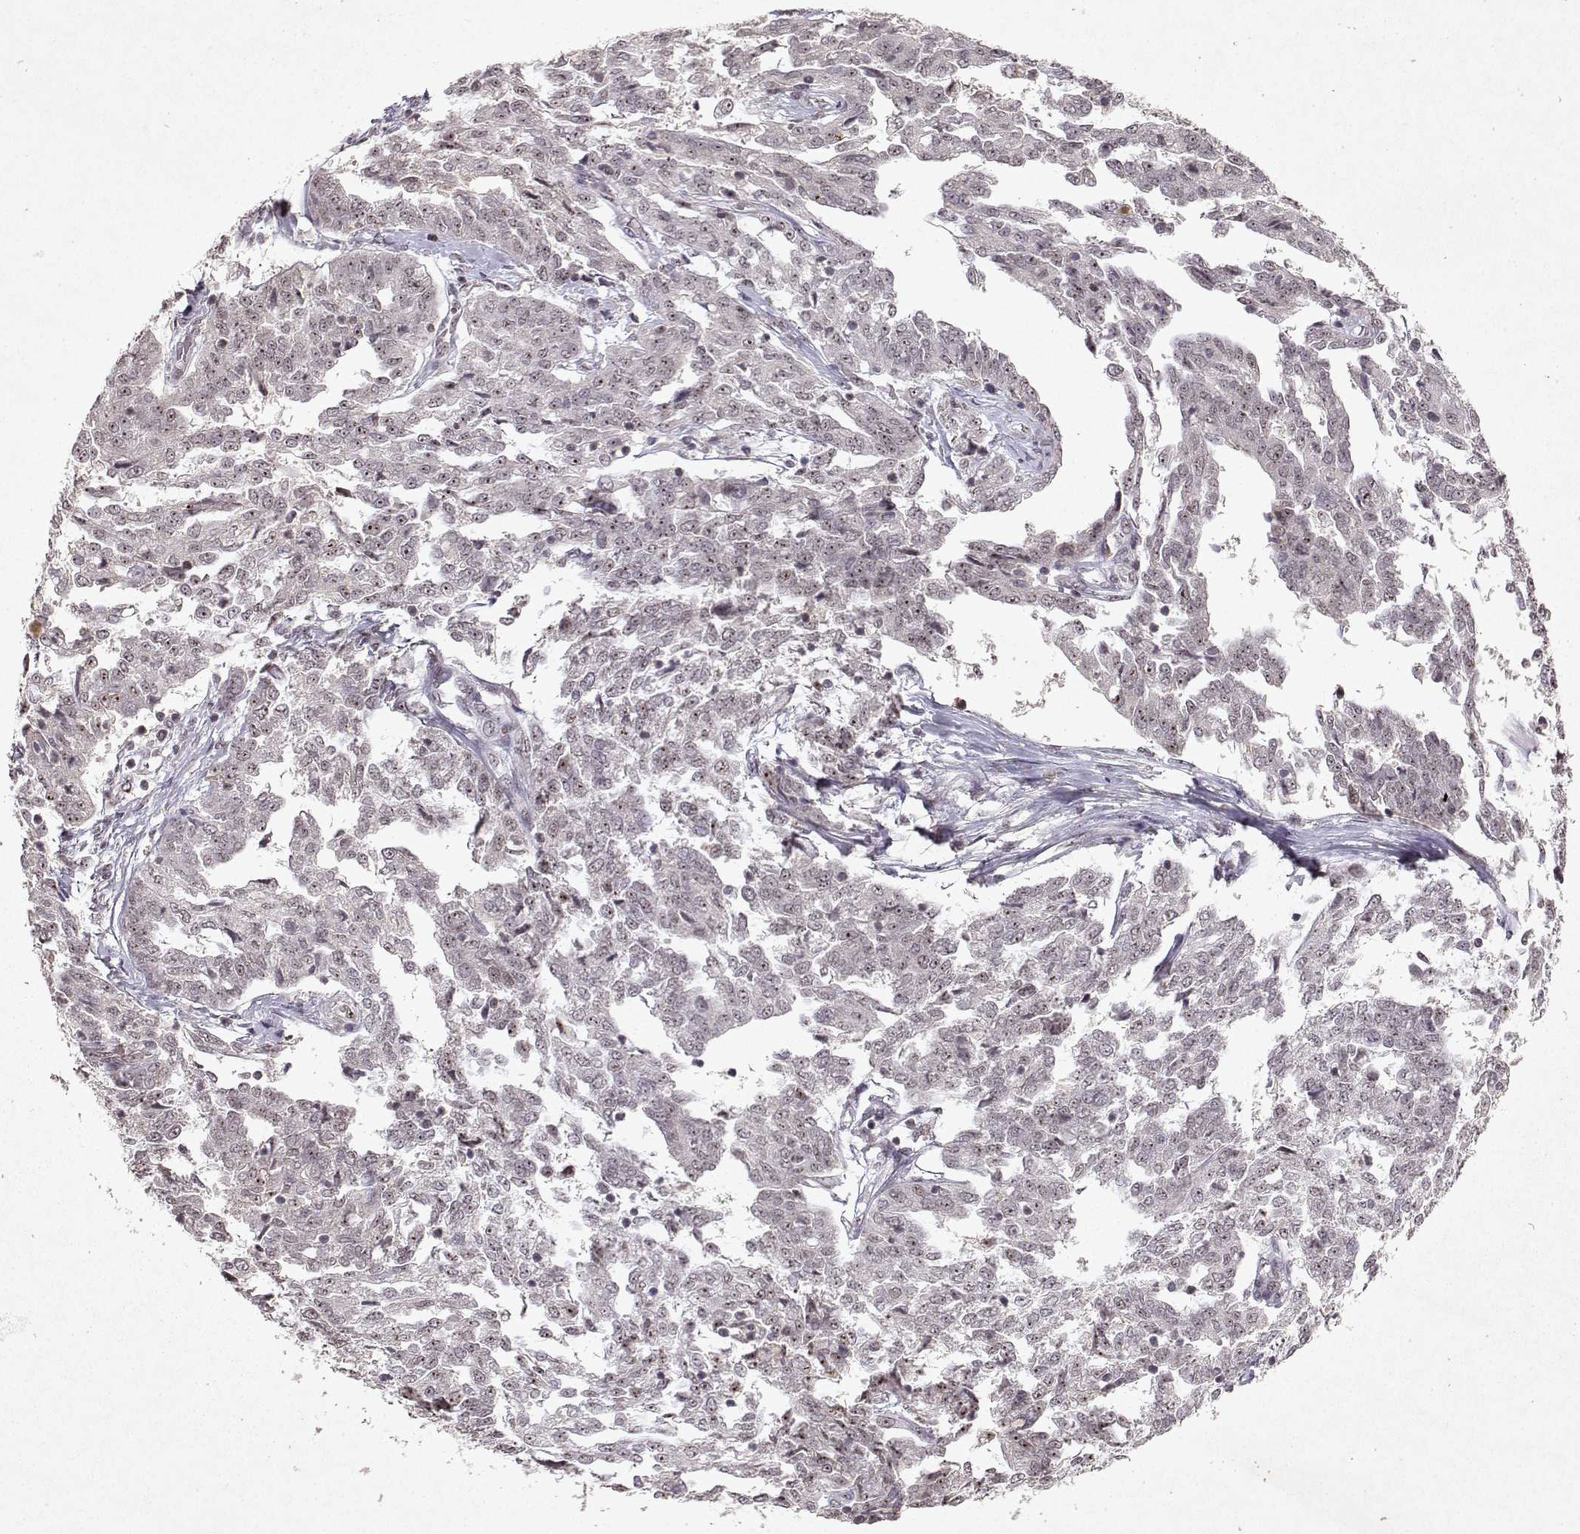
{"staining": {"intensity": "weak", "quantity": ">75%", "location": "nuclear"}, "tissue": "ovarian cancer", "cell_type": "Tumor cells", "image_type": "cancer", "snomed": [{"axis": "morphology", "description": "Cystadenocarcinoma, serous, NOS"}, {"axis": "topography", "description": "Ovary"}], "caption": "Immunohistochemical staining of ovarian cancer exhibits weak nuclear protein staining in about >75% of tumor cells.", "gene": "DDX56", "patient": {"sex": "female", "age": 67}}